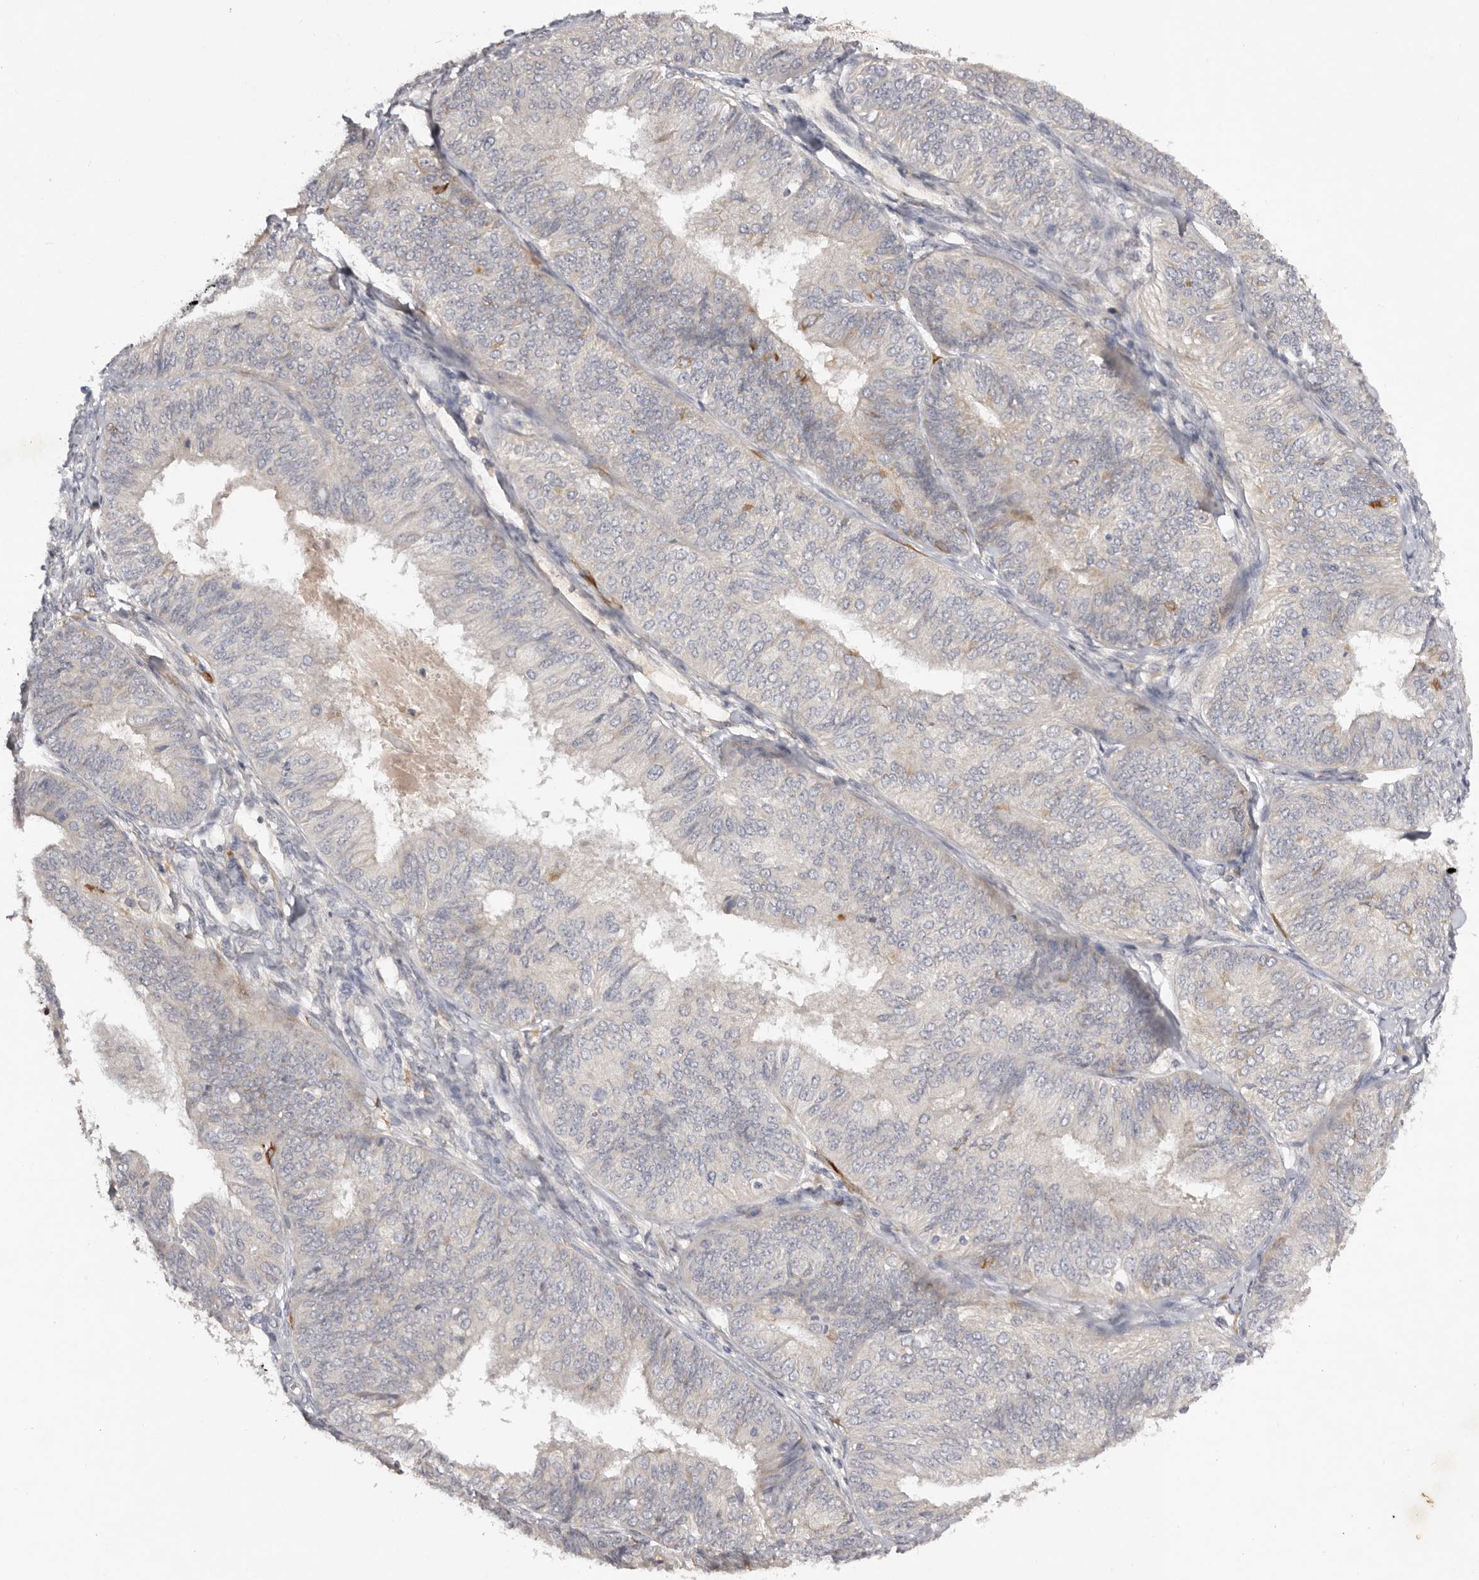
{"staining": {"intensity": "weak", "quantity": "<25%", "location": "cytoplasmic/membranous"}, "tissue": "endometrial cancer", "cell_type": "Tumor cells", "image_type": "cancer", "snomed": [{"axis": "morphology", "description": "Adenocarcinoma, NOS"}, {"axis": "topography", "description": "Endometrium"}], "caption": "Image shows no significant protein expression in tumor cells of endometrial cancer.", "gene": "SCUBE2", "patient": {"sex": "female", "age": 58}}